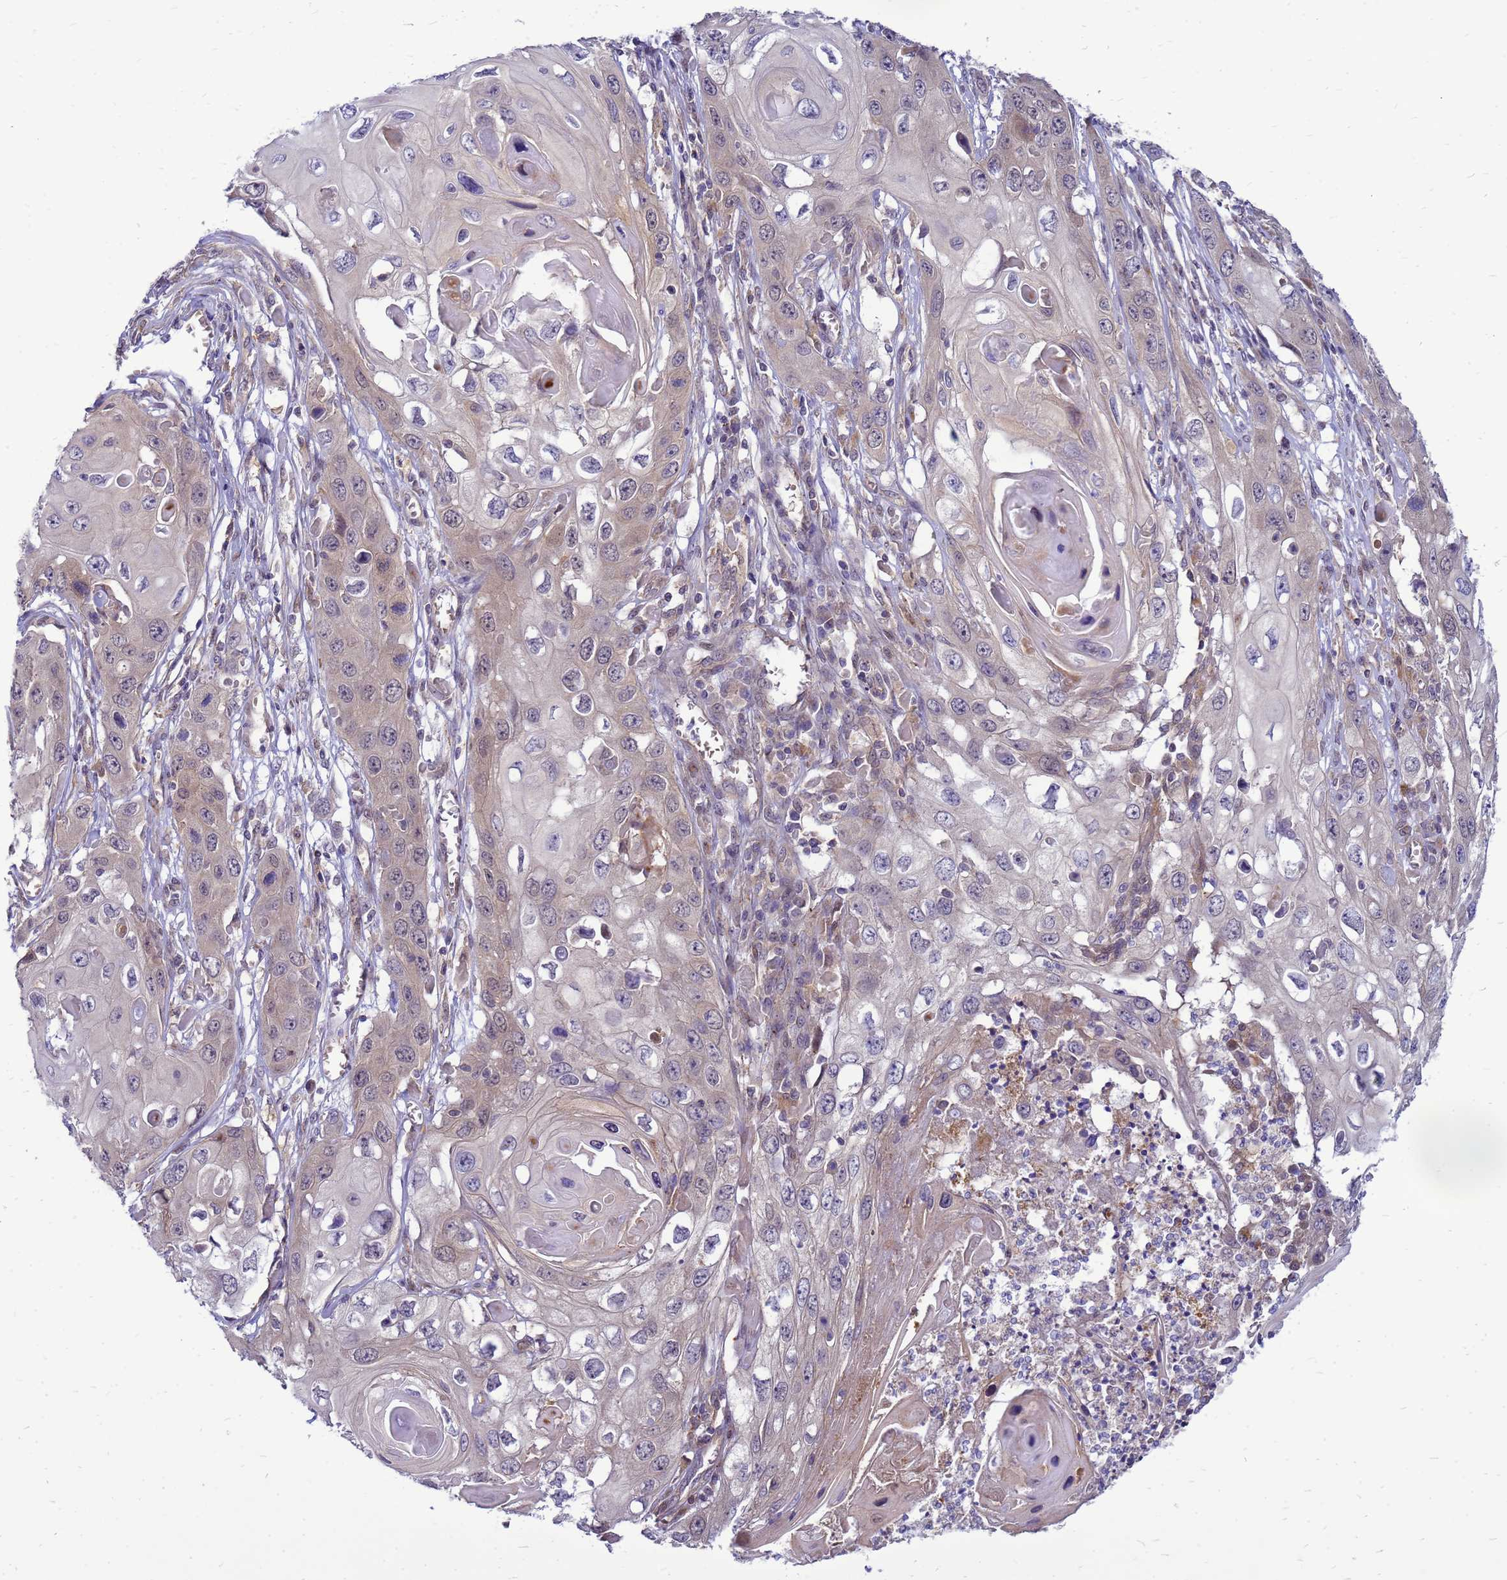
{"staining": {"intensity": "weak", "quantity": ">75%", "location": "cytoplasmic/membranous"}, "tissue": "skin cancer", "cell_type": "Tumor cells", "image_type": "cancer", "snomed": [{"axis": "morphology", "description": "Squamous cell carcinoma, NOS"}, {"axis": "topography", "description": "Skin"}], "caption": "This is a histology image of immunohistochemistry staining of skin cancer, which shows weak staining in the cytoplasmic/membranous of tumor cells.", "gene": "ENOPH1", "patient": {"sex": "male", "age": 55}}